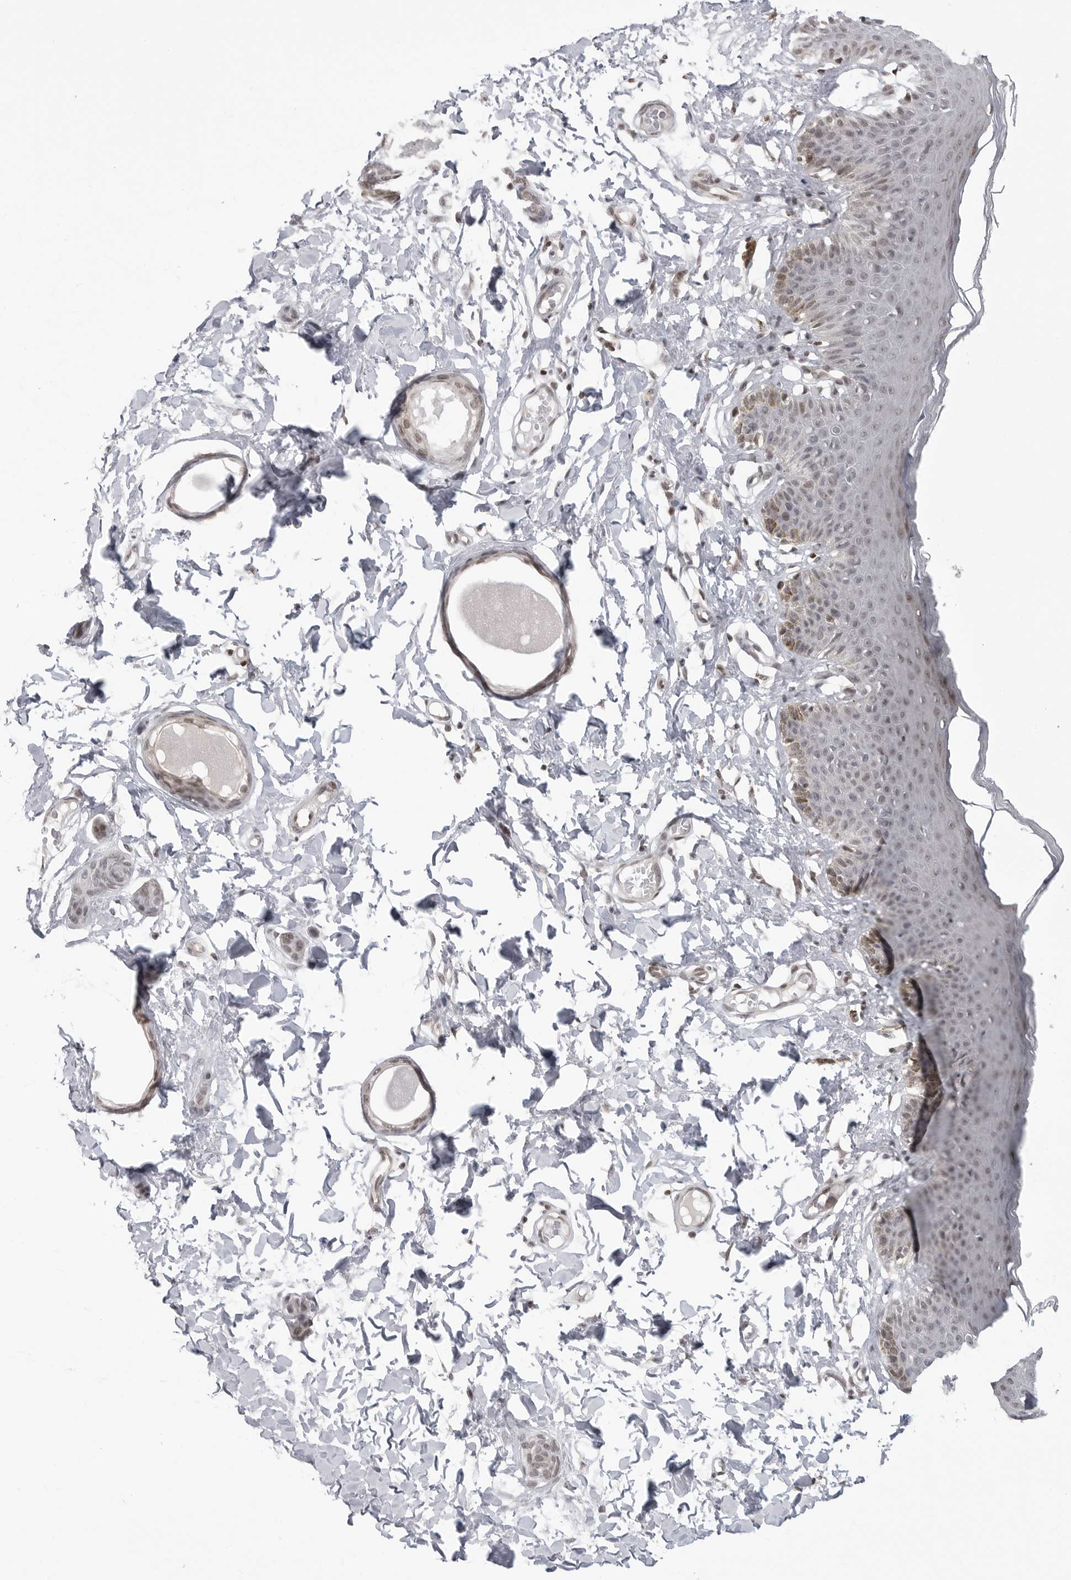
{"staining": {"intensity": "weak", "quantity": "25%-75%", "location": "cytoplasmic/membranous,nuclear"}, "tissue": "skin", "cell_type": "Epidermal cells", "image_type": "normal", "snomed": [{"axis": "morphology", "description": "Normal tissue, NOS"}, {"axis": "topography", "description": "Vulva"}], "caption": "Protein expression analysis of normal human skin reveals weak cytoplasmic/membranous,nuclear staining in approximately 25%-75% of epidermal cells. (brown staining indicates protein expression, while blue staining denotes nuclei).", "gene": "C8orf33", "patient": {"sex": "female", "age": 66}}